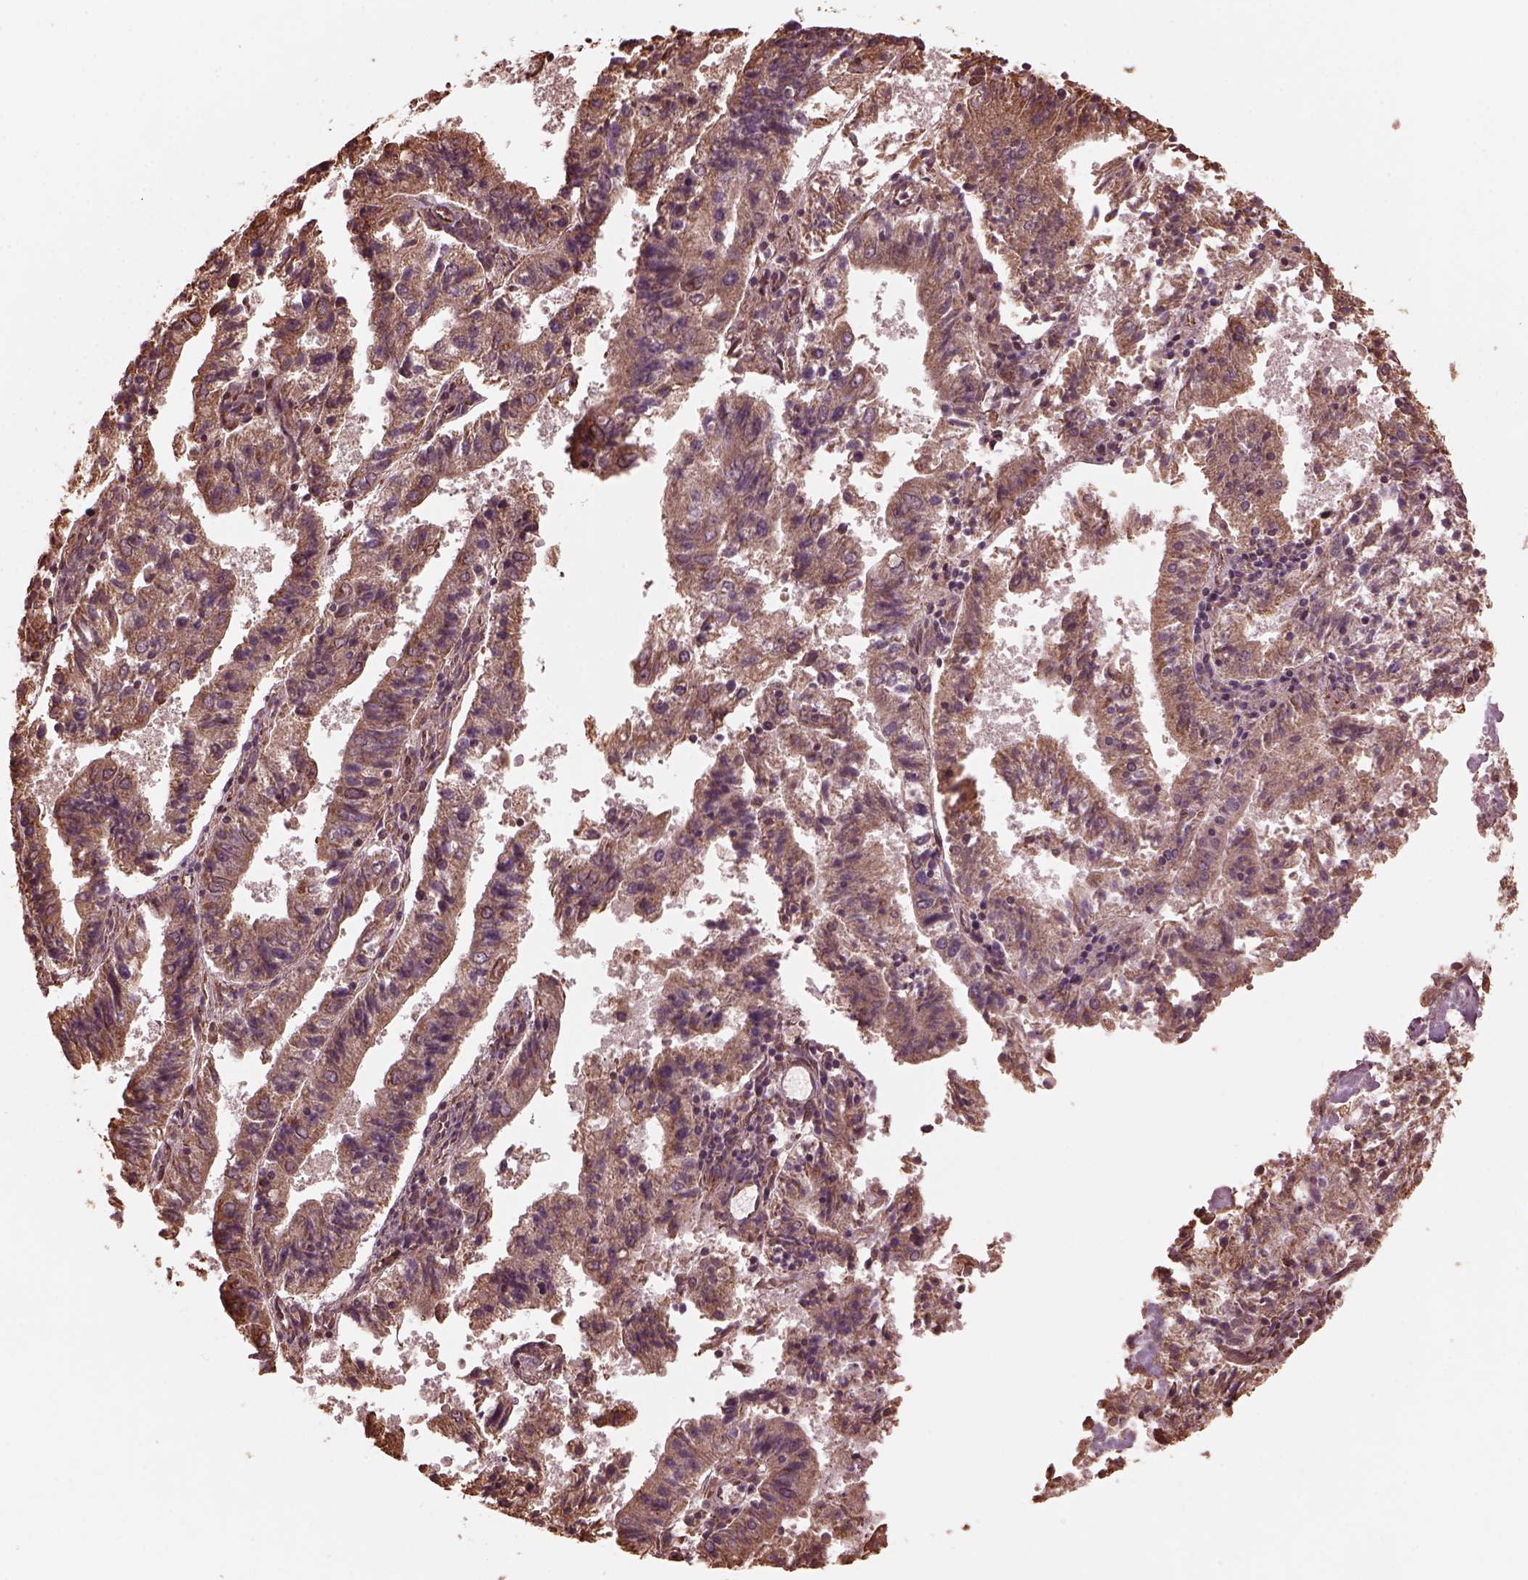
{"staining": {"intensity": "moderate", "quantity": ">75%", "location": "cytoplasmic/membranous"}, "tissue": "endometrial cancer", "cell_type": "Tumor cells", "image_type": "cancer", "snomed": [{"axis": "morphology", "description": "Adenocarcinoma, NOS"}, {"axis": "topography", "description": "Endometrium"}], "caption": "Endometrial adenocarcinoma stained with DAB (3,3'-diaminobenzidine) IHC displays medium levels of moderate cytoplasmic/membranous expression in approximately >75% of tumor cells.", "gene": "ZNF292", "patient": {"sex": "female", "age": 82}}